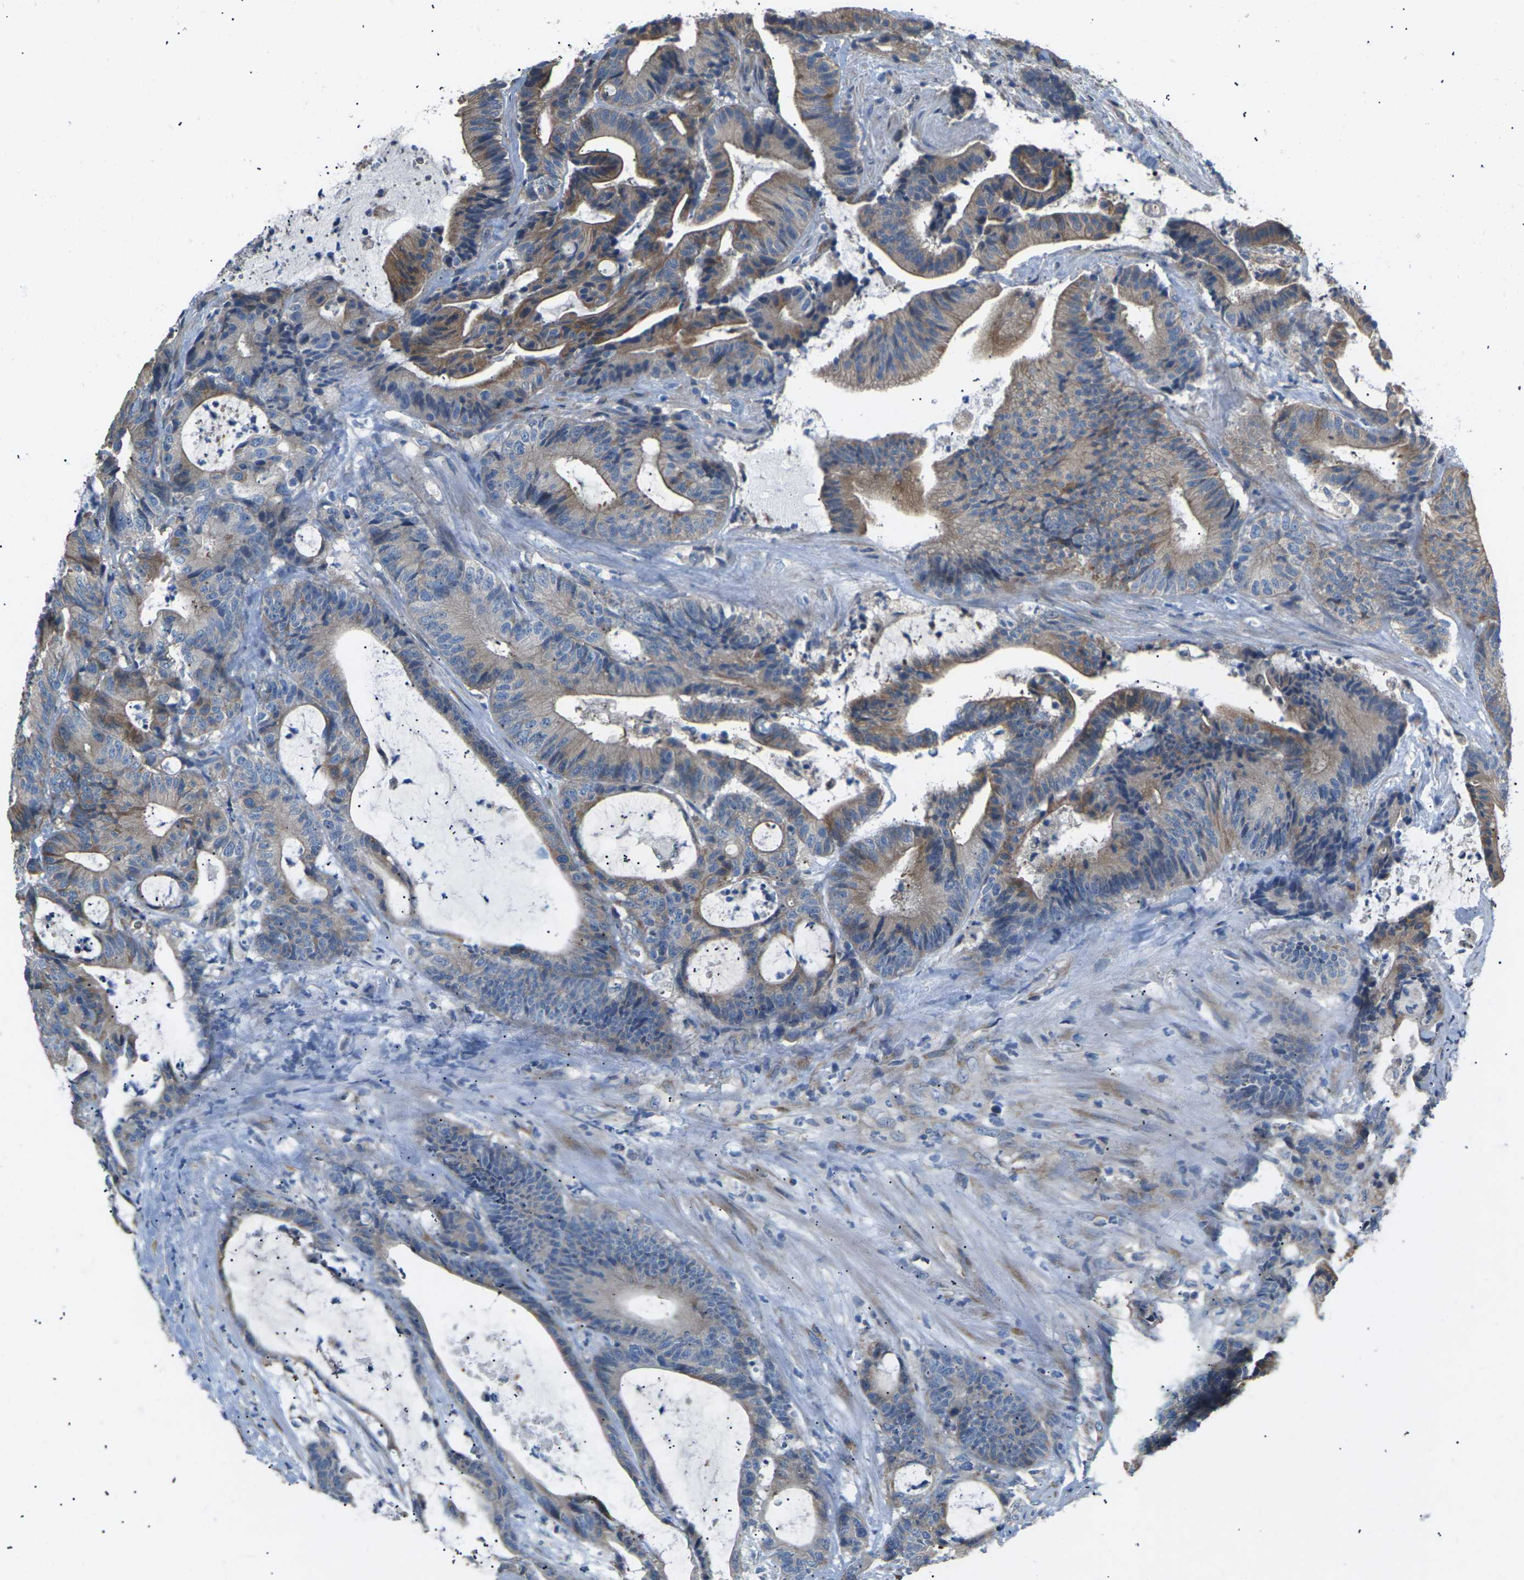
{"staining": {"intensity": "moderate", "quantity": ">75%", "location": "cytoplasmic/membranous"}, "tissue": "colorectal cancer", "cell_type": "Tumor cells", "image_type": "cancer", "snomed": [{"axis": "morphology", "description": "Adenocarcinoma, NOS"}, {"axis": "topography", "description": "Colon"}], "caption": "Immunohistochemical staining of colorectal cancer (adenocarcinoma) displays medium levels of moderate cytoplasmic/membranous protein expression in approximately >75% of tumor cells.", "gene": "KLHDC8B", "patient": {"sex": "female", "age": 84}}